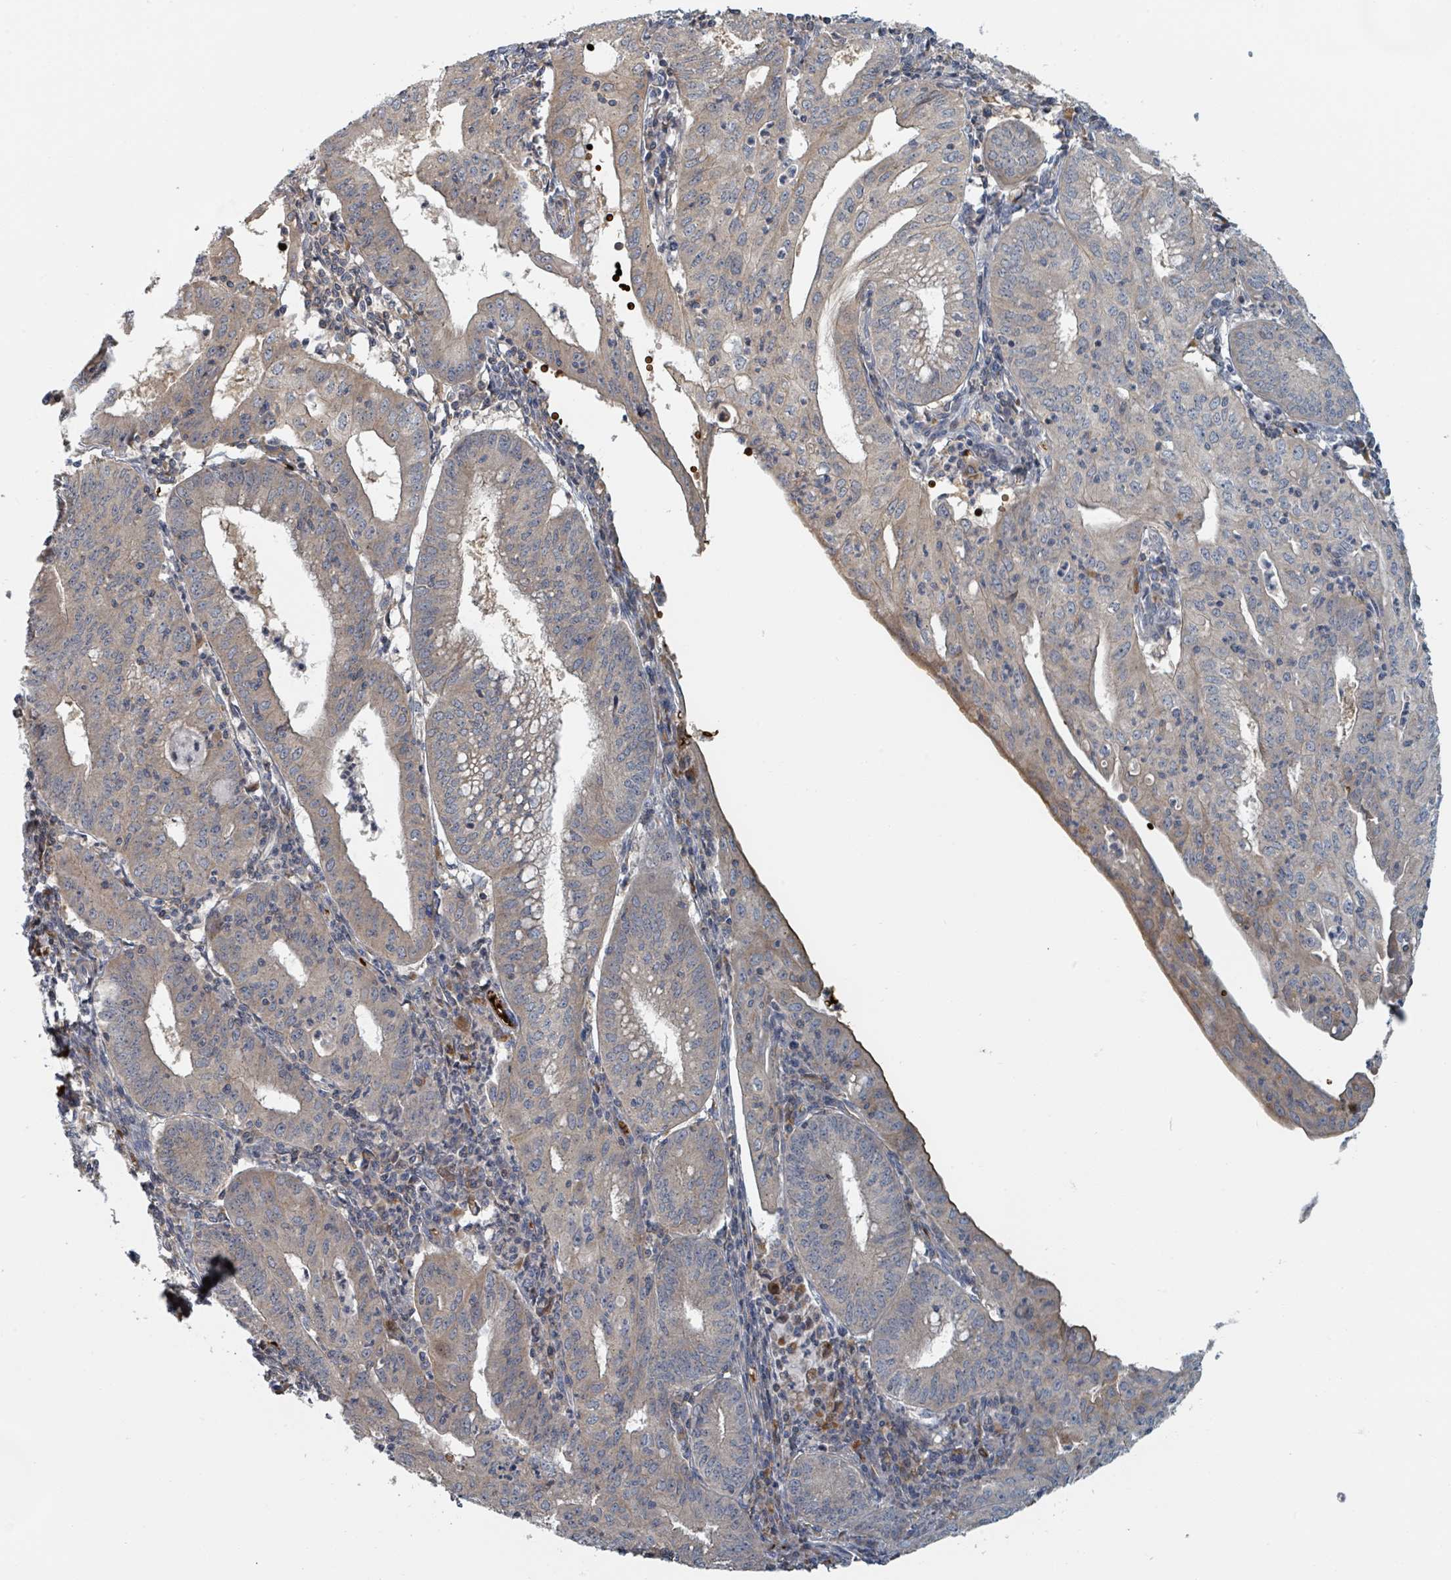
{"staining": {"intensity": "weak", "quantity": "25%-75%", "location": "cytoplasmic/membranous"}, "tissue": "endometrial cancer", "cell_type": "Tumor cells", "image_type": "cancer", "snomed": [{"axis": "morphology", "description": "Adenocarcinoma, NOS"}, {"axis": "topography", "description": "Endometrium"}], "caption": "Immunohistochemistry (DAB (3,3'-diaminobenzidine)) staining of human endometrial cancer (adenocarcinoma) demonstrates weak cytoplasmic/membranous protein expression in about 25%-75% of tumor cells.", "gene": "TRPC4AP", "patient": {"sex": "female", "age": 60}}